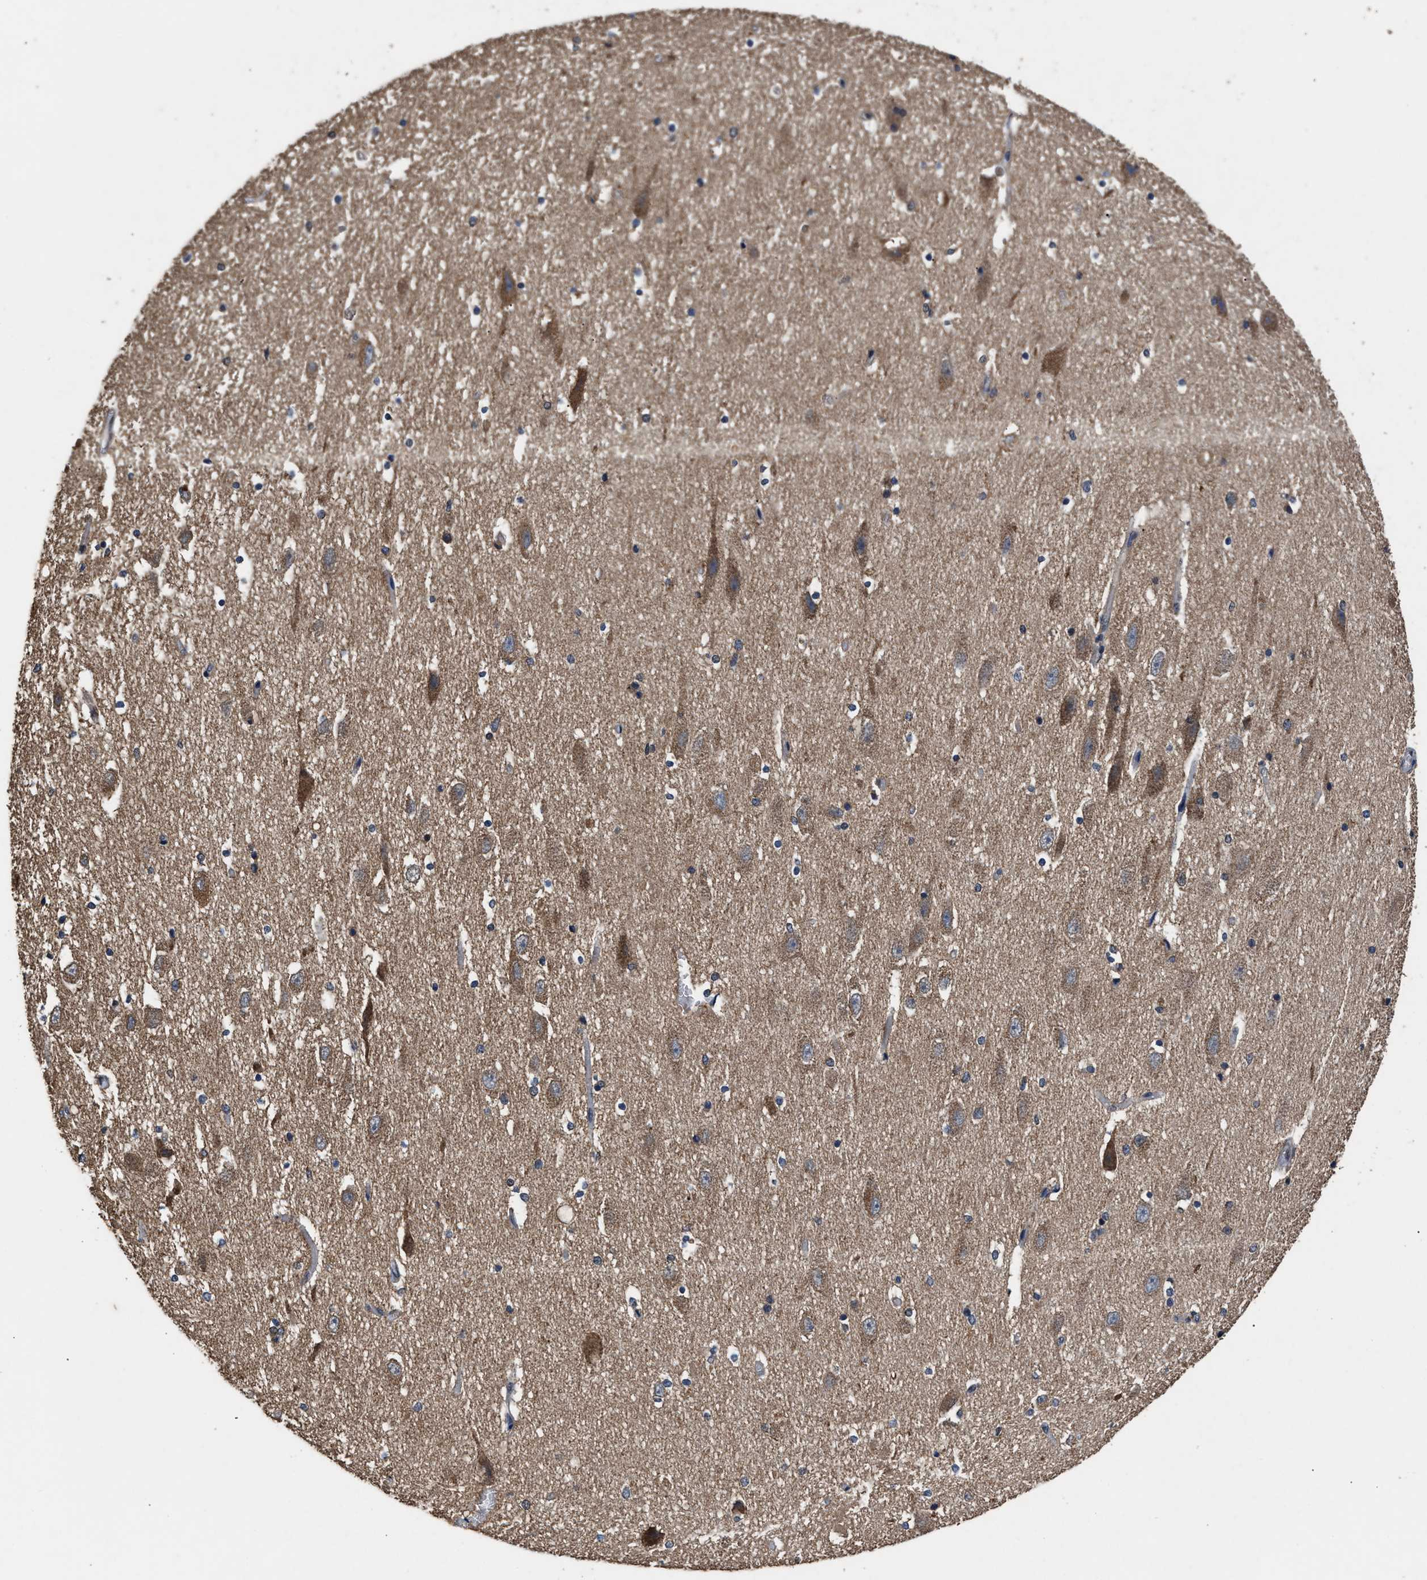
{"staining": {"intensity": "weak", "quantity": "<25%", "location": "cytoplasmic/membranous"}, "tissue": "hippocampus", "cell_type": "Glial cells", "image_type": "normal", "snomed": [{"axis": "morphology", "description": "Normal tissue, NOS"}, {"axis": "topography", "description": "Hippocampus"}], "caption": "IHC micrograph of benign human hippocampus stained for a protein (brown), which displays no staining in glial cells. (Immunohistochemistry (ihc), brightfield microscopy, high magnification).", "gene": "ACLY", "patient": {"sex": "female", "age": 19}}